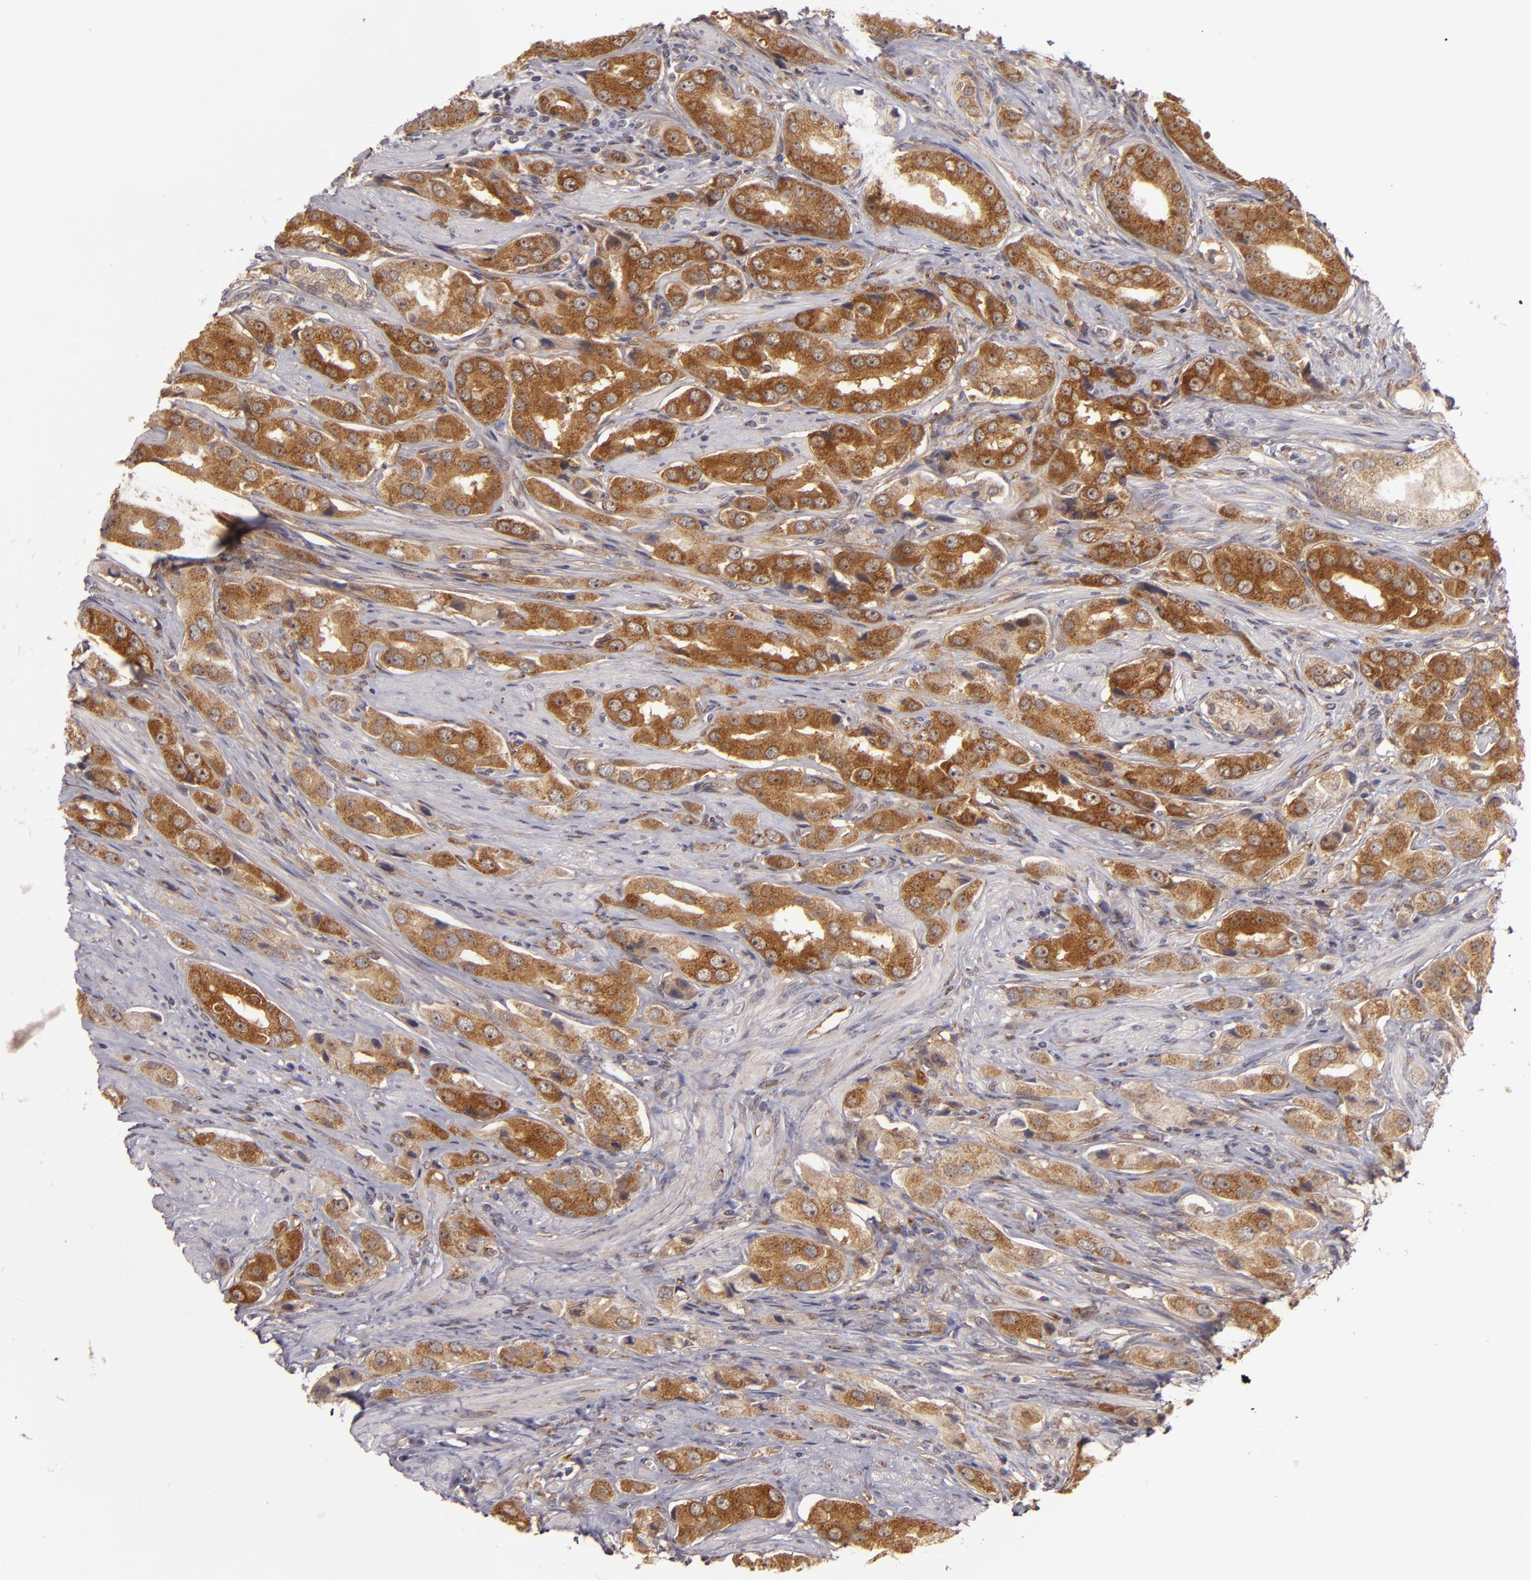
{"staining": {"intensity": "strong", "quantity": ">75%", "location": "cytoplasmic/membranous"}, "tissue": "prostate cancer", "cell_type": "Tumor cells", "image_type": "cancer", "snomed": [{"axis": "morphology", "description": "Adenocarcinoma, Medium grade"}, {"axis": "topography", "description": "Prostate"}], "caption": "A photomicrograph of prostate cancer stained for a protein demonstrates strong cytoplasmic/membranous brown staining in tumor cells.", "gene": "SH2D4A", "patient": {"sex": "male", "age": 53}}